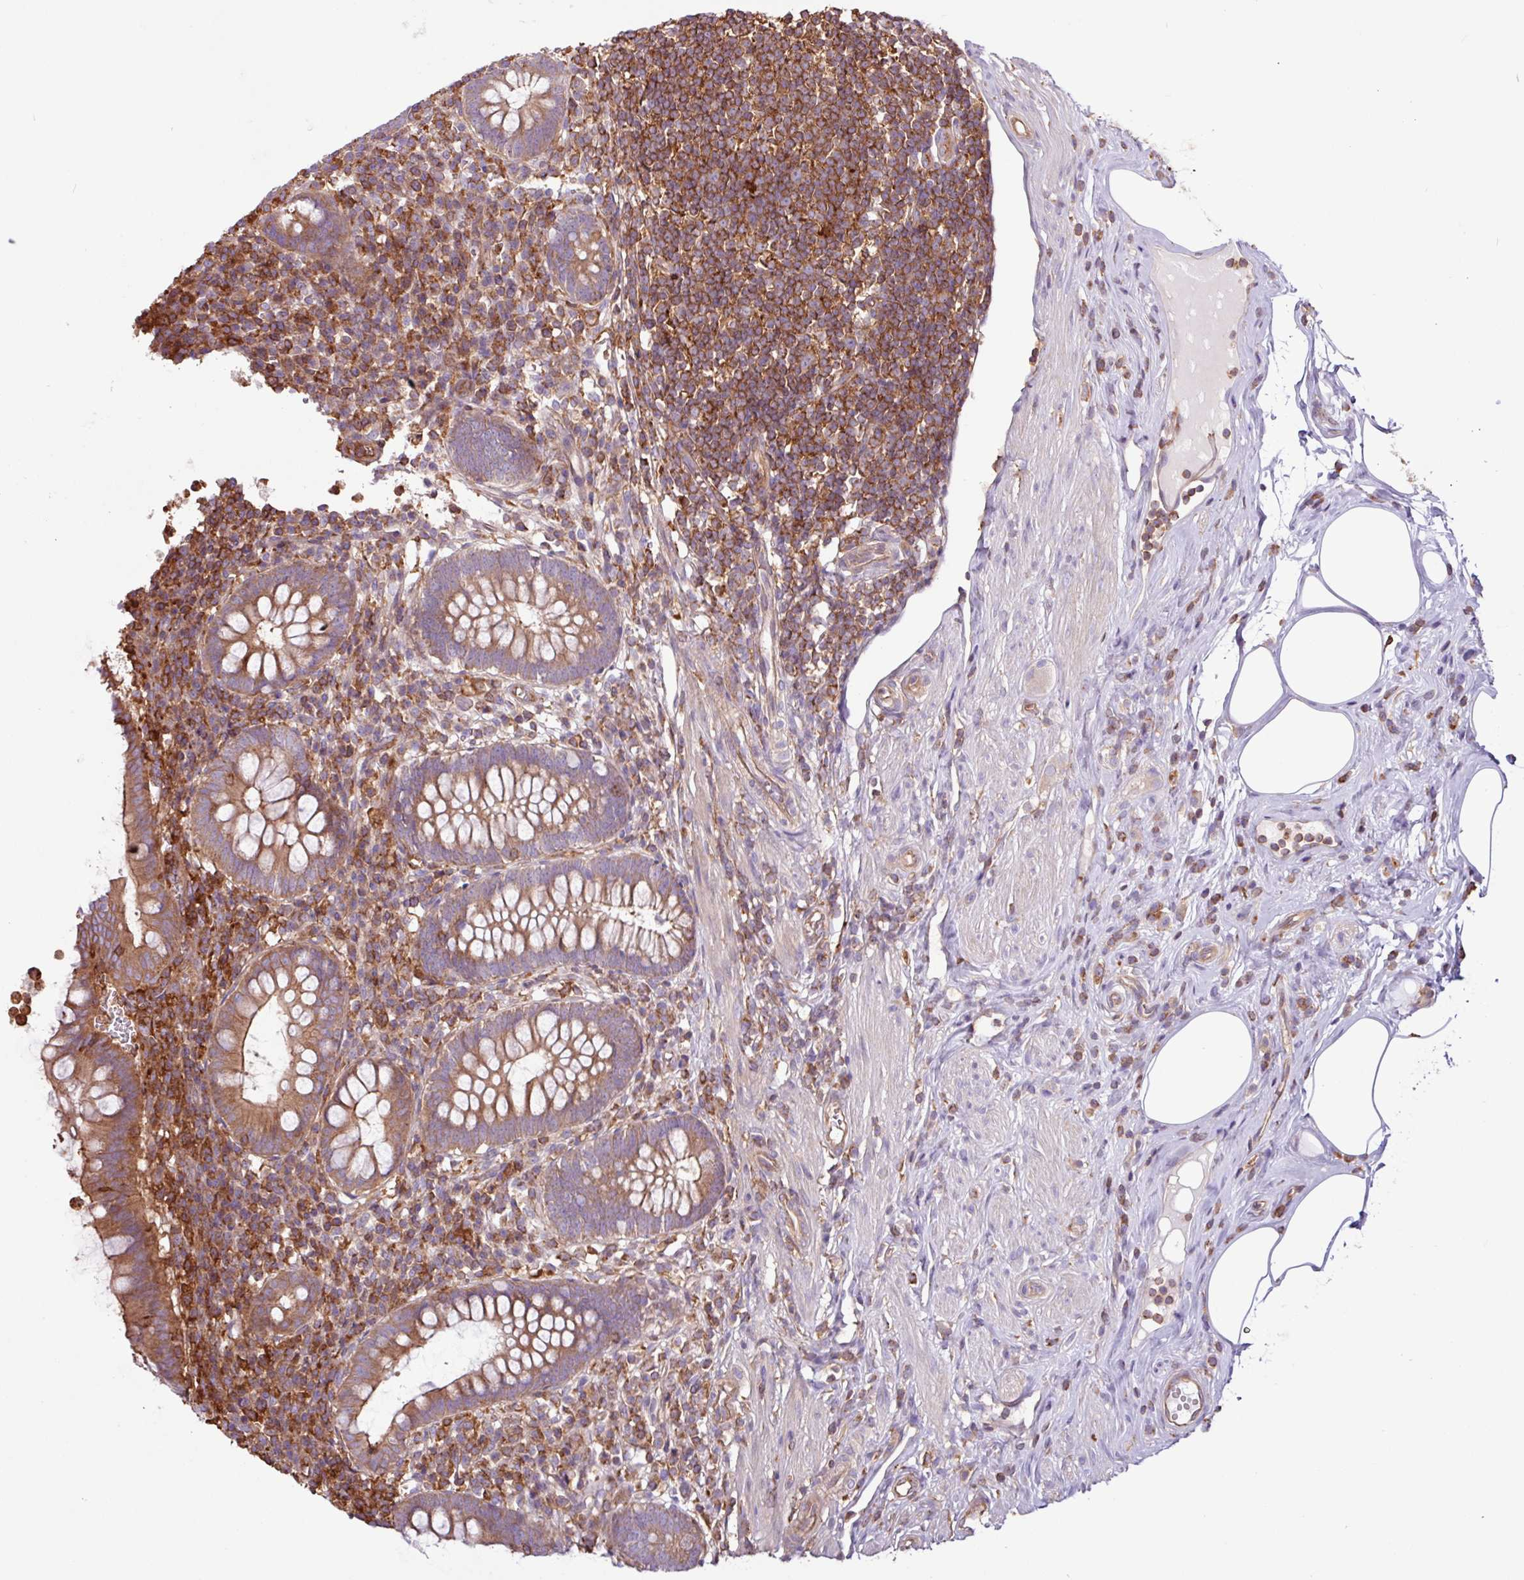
{"staining": {"intensity": "moderate", "quantity": ">75%", "location": "cytoplasmic/membranous"}, "tissue": "appendix", "cell_type": "Glandular cells", "image_type": "normal", "snomed": [{"axis": "morphology", "description": "Normal tissue, NOS"}, {"axis": "topography", "description": "Appendix"}], "caption": "Immunohistochemistry (IHC) histopathology image of benign appendix stained for a protein (brown), which demonstrates medium levels of moderate cytoplasmic/membranous staining in about >75% of glandular cells.", "gene": "ACTR3B", "patient": {"sex": "female", "age": 56}}